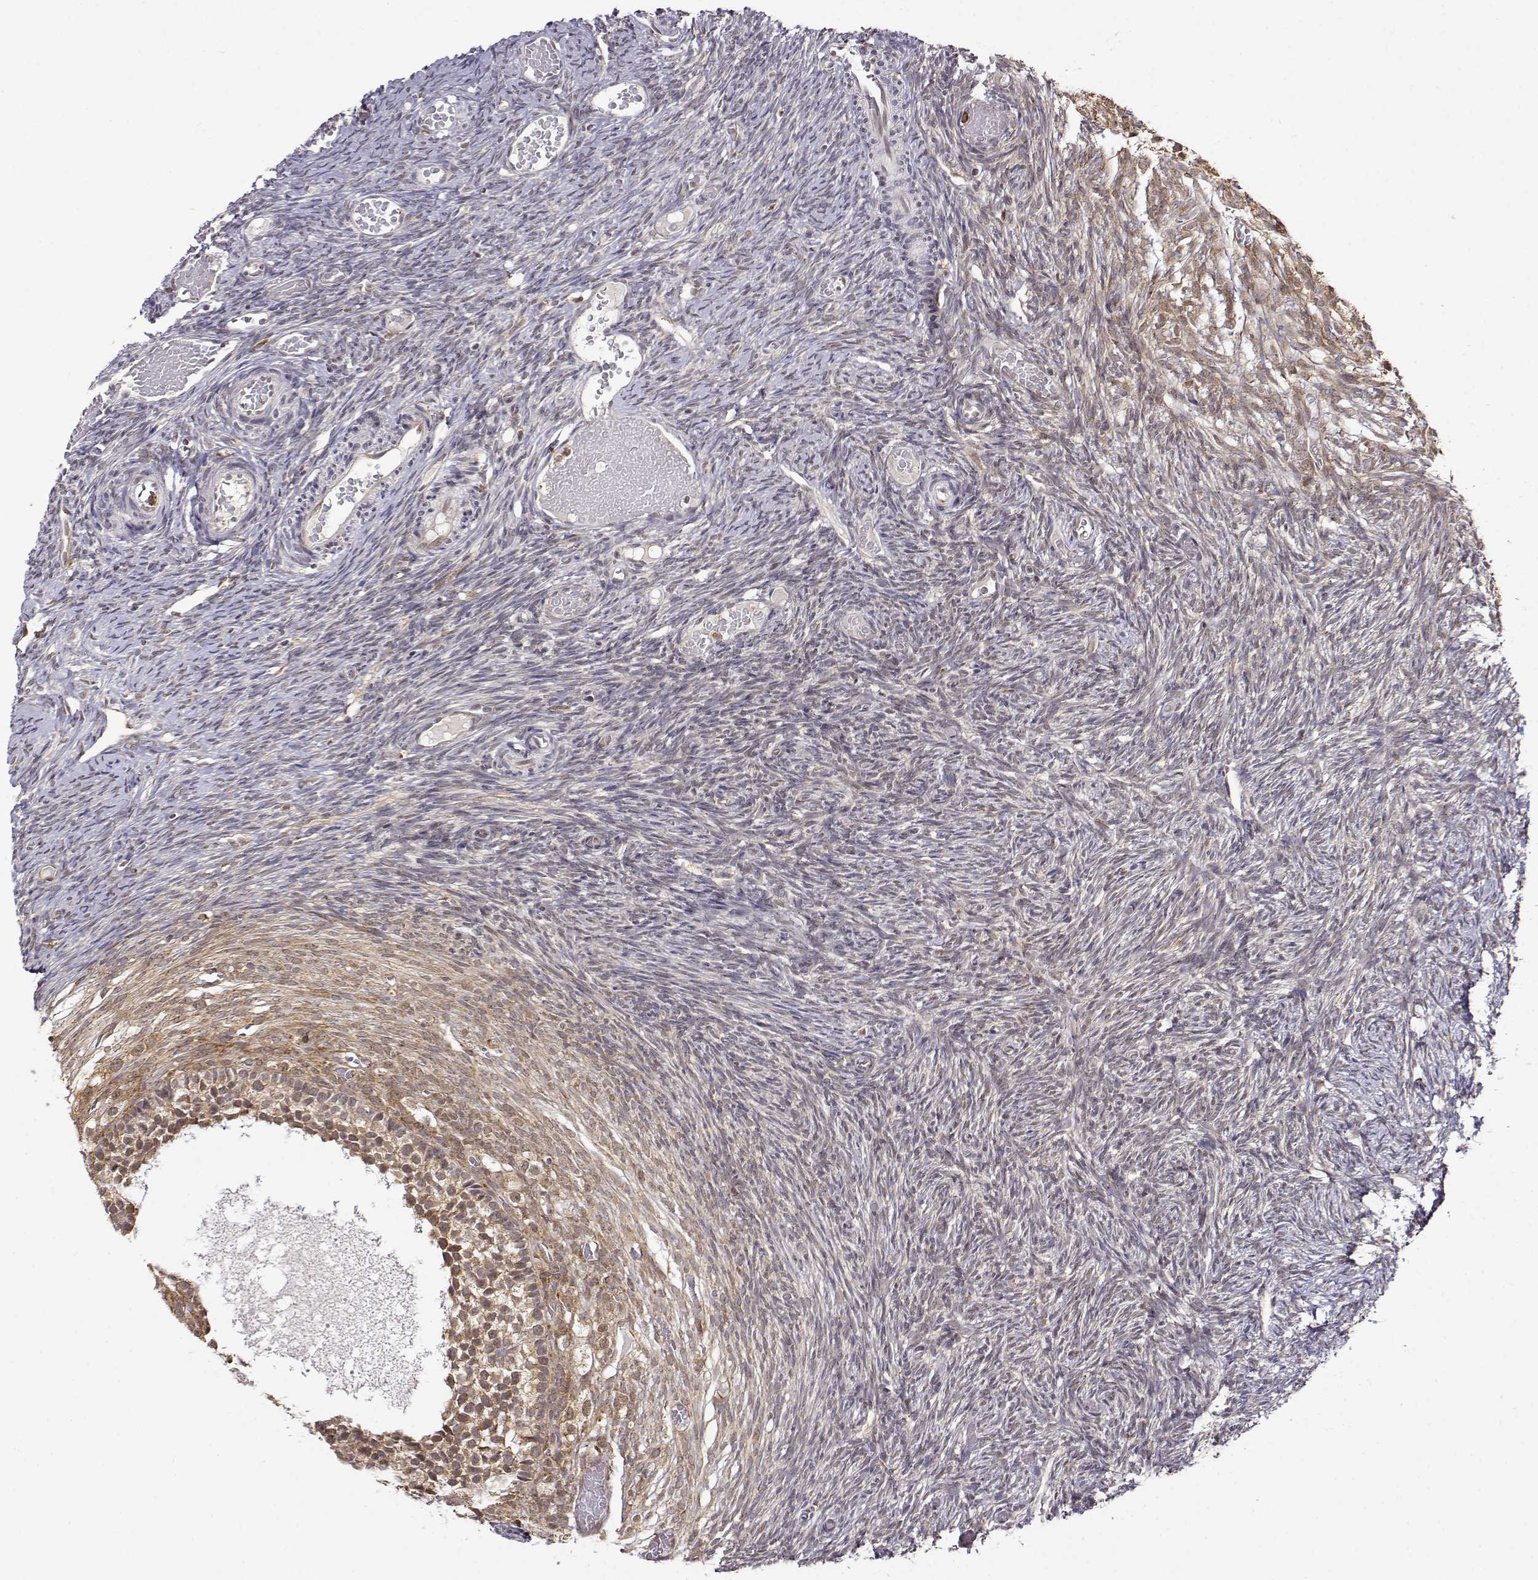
{"staining": {"intensity": "moderate", "quantity": ">75%", "location": "cytoplasmic/membranous"}, "tissue": "ovary", "cell_type": "Follicle cells", "image_type": "normal", "snomed": [{"axis": "morphology", "description": "Normal tissue, NOS"}, {"axis": "topography", "description": "Ovary"}], "caption": "Immunohistochemical staining of normal ovary exhibits moderate cytoplasmic/membranous protein expression in about >75% of follicle cells.", "gene": "RNF13", "patient": {"sex": "female", "age": 39}}